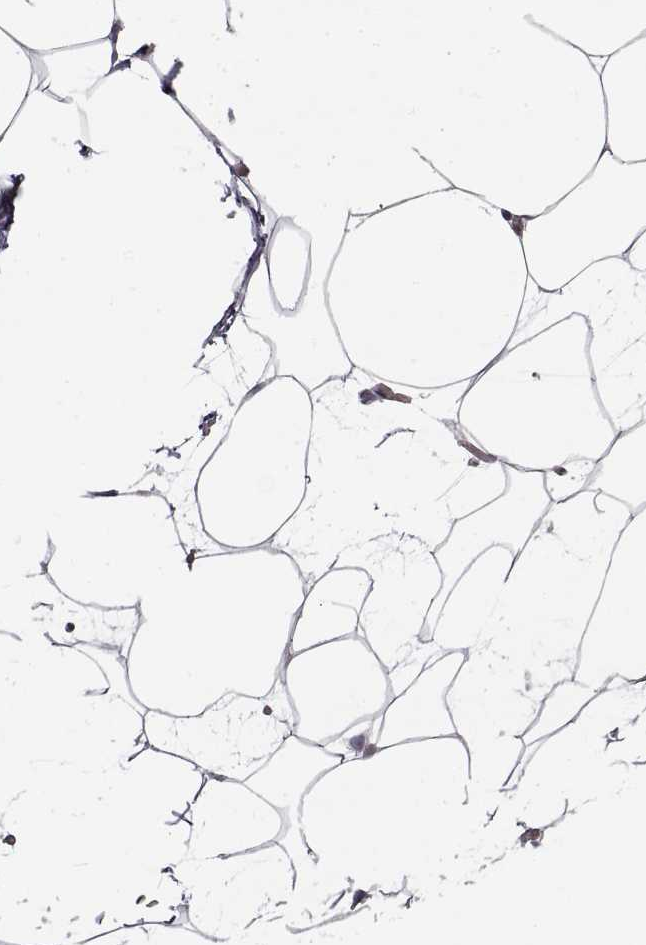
{"staining": {"intensity": "negative", "quantity": "none", "location": "none"}, "tissue": "adipose tissue", "cell_type": "Adipocytes", "image_type": "normal", "snomed": [{"axis": "morphology", "description": "Normal tissue, NOS"}, {"axis": "topography", "description": "Adipose tissue"}], "caption": "A photomicrograph of adipose tissue stained for a protein displays no brown staining in adipocytes.", "gene": "GAD2", "patient": {"sex": "male", "age": 57}}